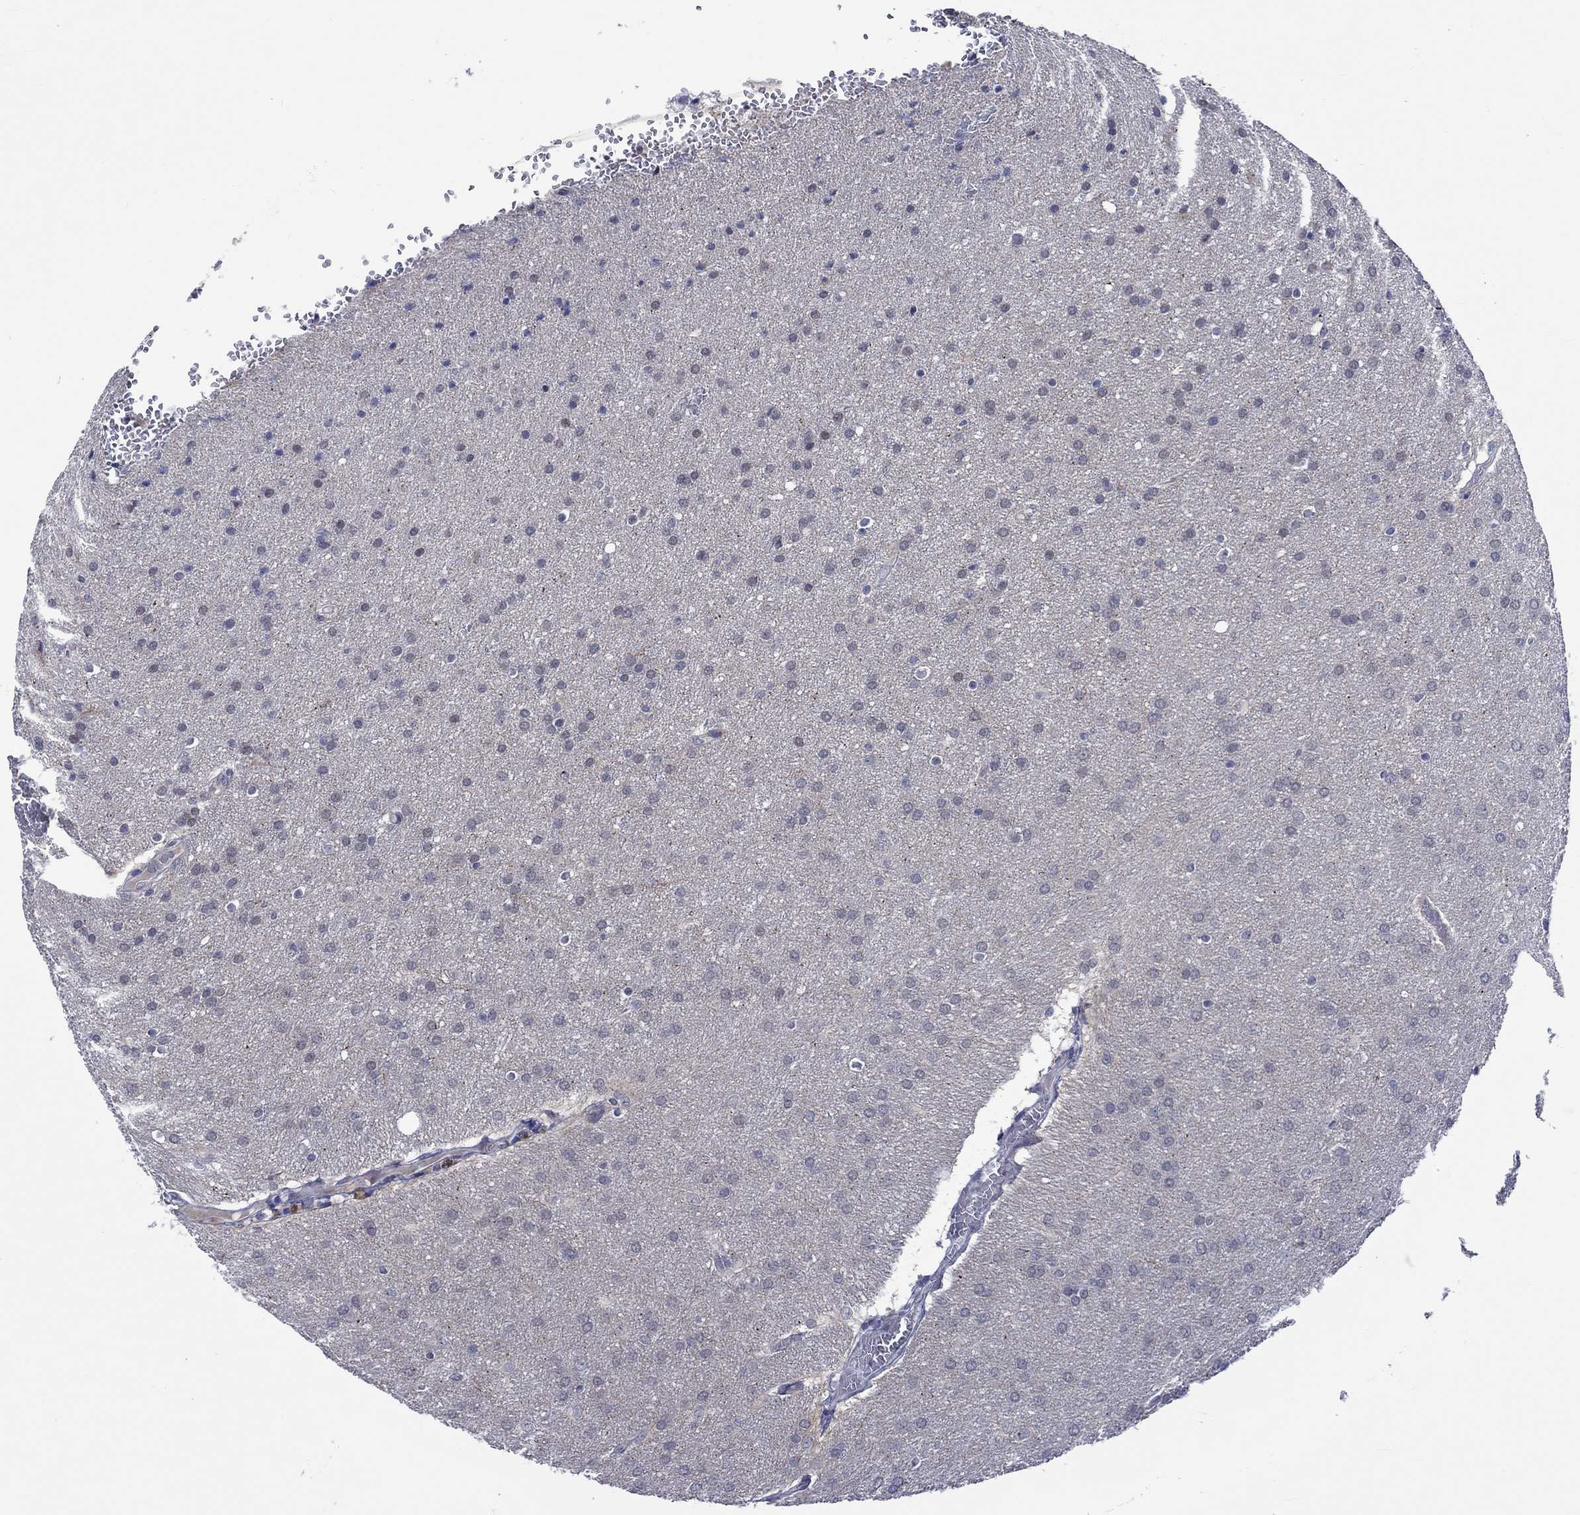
{"staining": {"intensity": "negative", "quantity": "none", "location": "none"}, "tissue": "glioma", "cell_type": "Tumor cells", "image_type": "cancer", "snomed": [{"axis": "morphology", "description": "Glioma, malignant, Low grade"}, {"axis": "topography", "description": "Brain"}], "caption": "Human low-grade glioma (malignant) stained for a protein using immunohistochemistry reveals no staining in tumor cells.", "gene": "E2F8", "patient": {"sex": "female", "age": 32}}